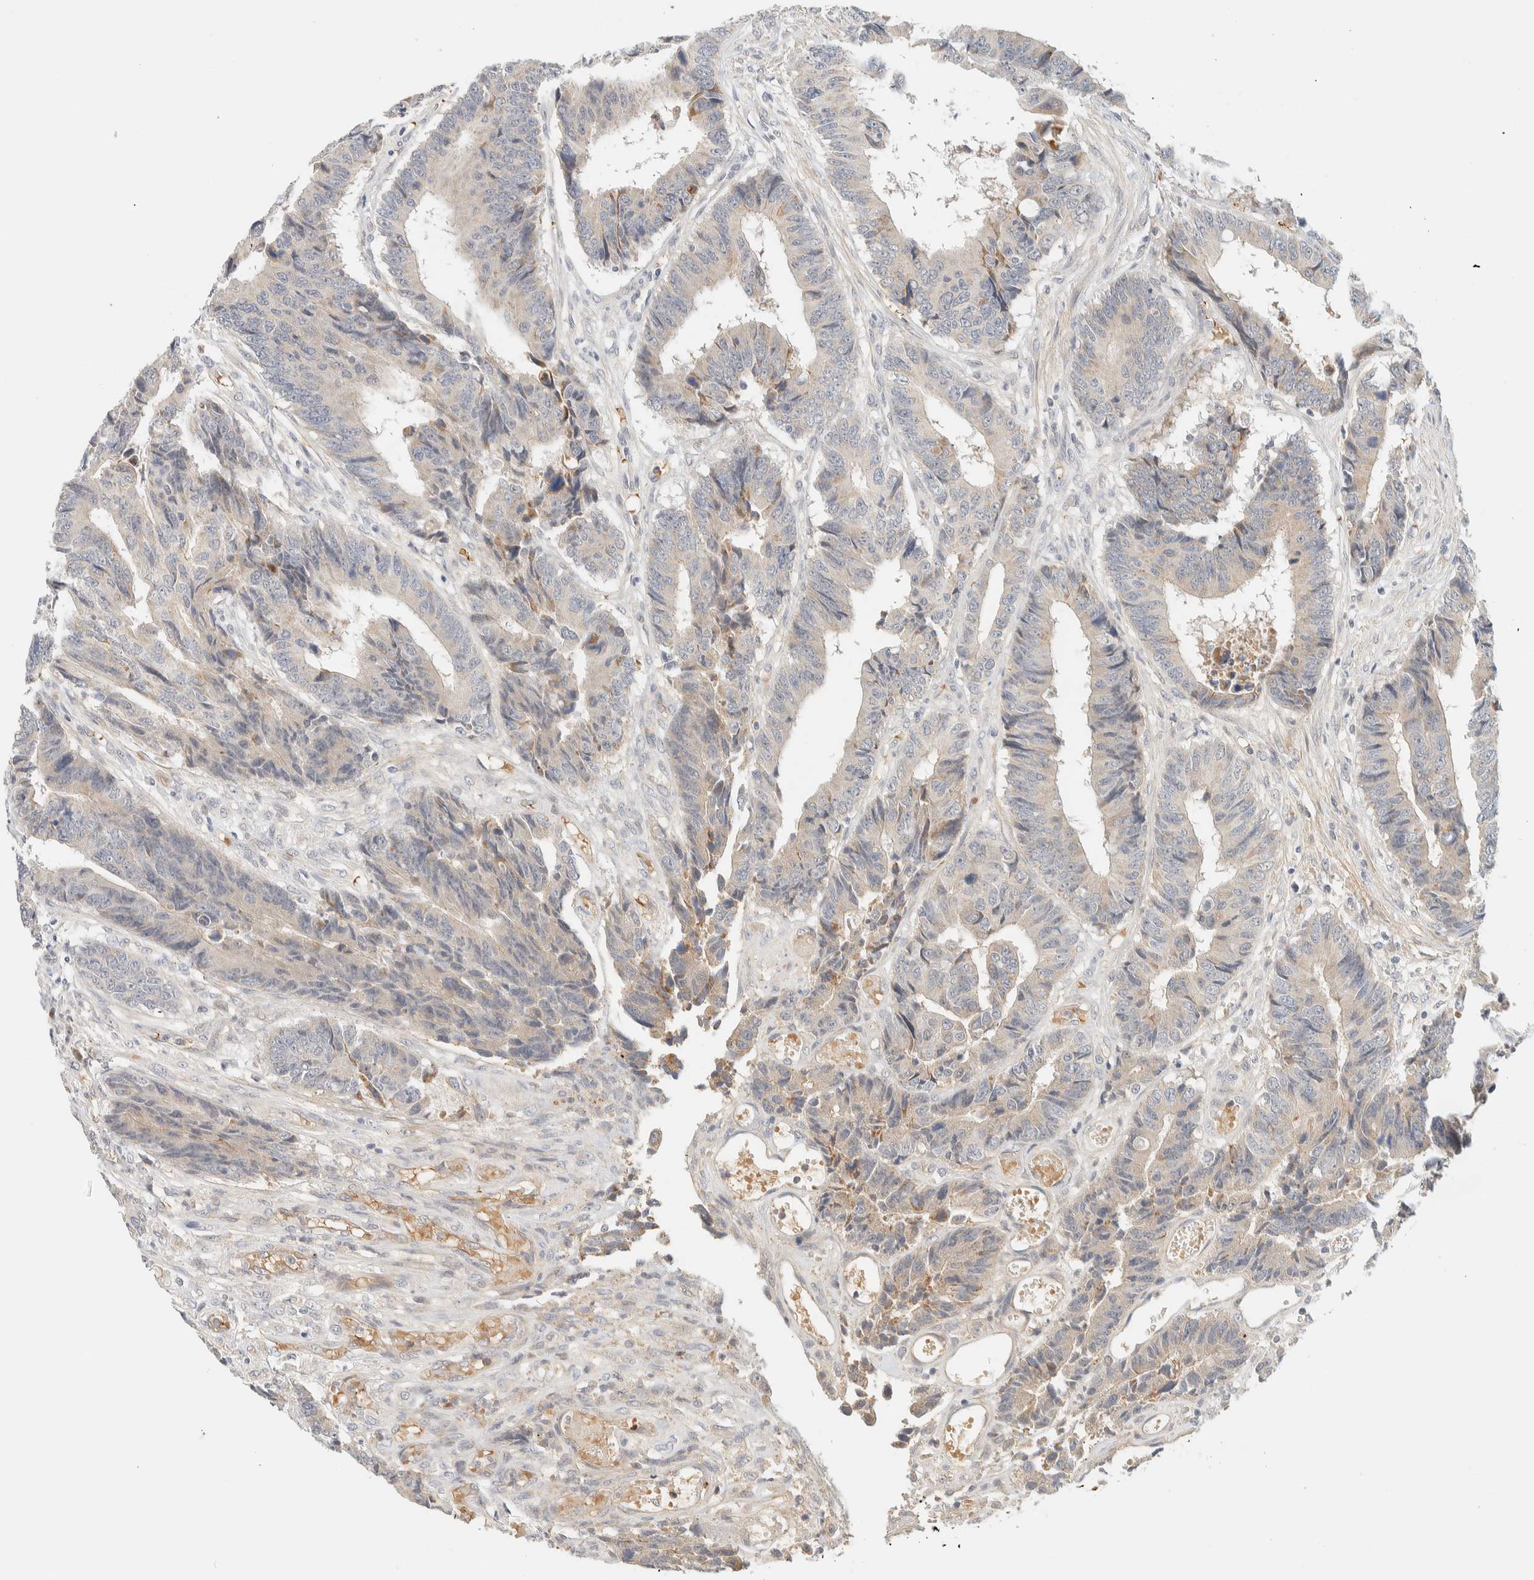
{"staining": {"intensity": "weak", "quantity": "25%-75%", "location": "cytoplasmic/membranous"}, "tissue": "colorectal cancer", "cell_type": "Tumor cells", "image_type": "cancer", "snomed": [{"axis": "morphology", "description": "Adenocarcinoma, NOS"}, {"axis": "topography", "description": "Rectum"}], "caption": "Immunohistochemical staining of human colorectal cancer reveals low levels of weak cytoplasmic/membranous protein staining in approximately 25%-75% of tumor cells.", "gene": "TNK1", "patient": {"sex": "male", "age": 84}}